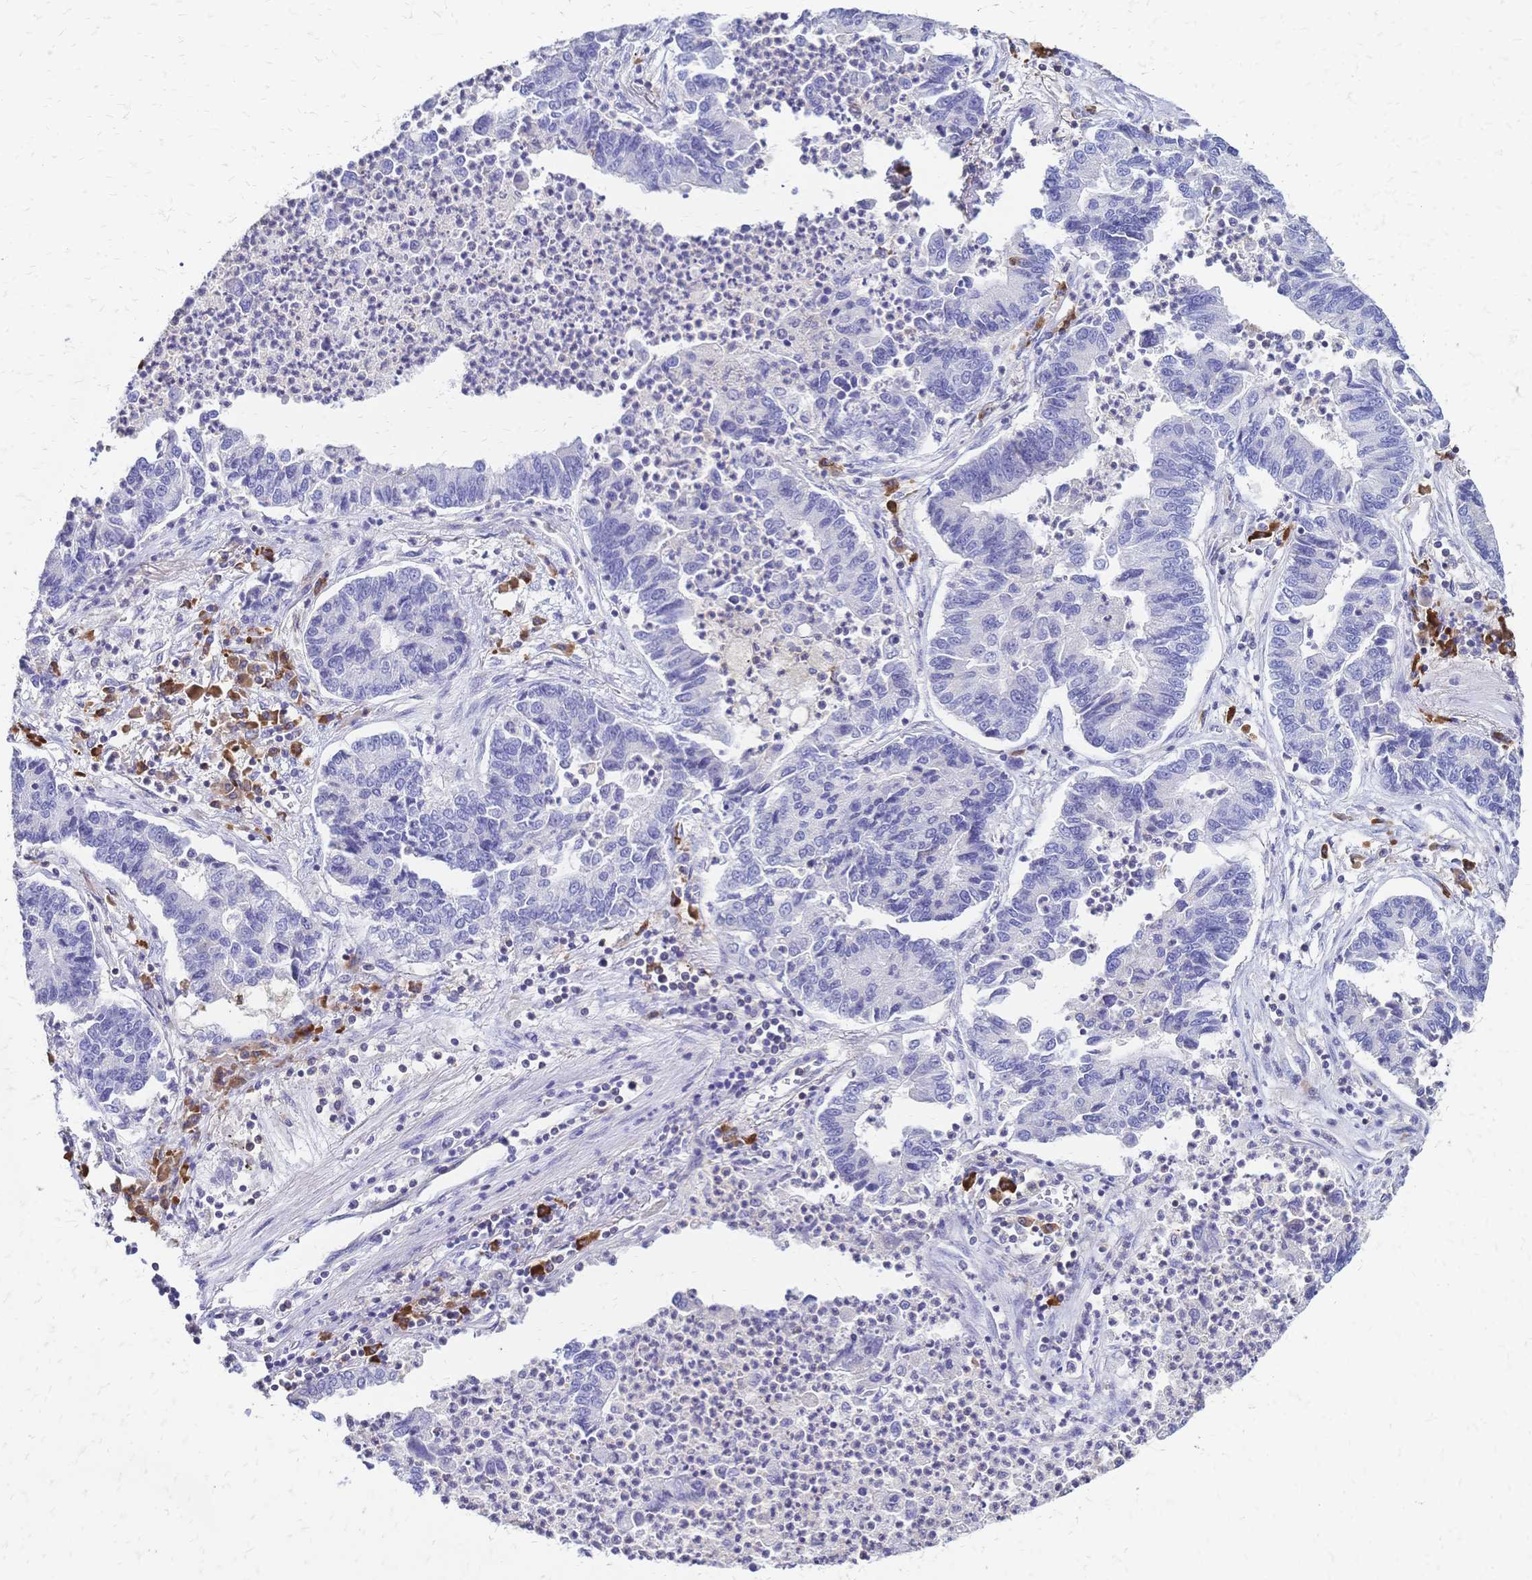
{"staining": {"intensity": "negative", "quantity": "none", "location": "none"}, "tissue": "lung cancer", "cell_type": "Tumor cells", "image_type": "cancer", "snomed": [{"axis": "morphology", "description": "Adenocarcinoma, NOS"}, {"axis": "topography", "description": "Lung"}], "caption": "IHC of lung cancer exhibits no expression in tumor cells.", "gene": "IL2RA", "patient": {"sex": "female", "age": 57}}